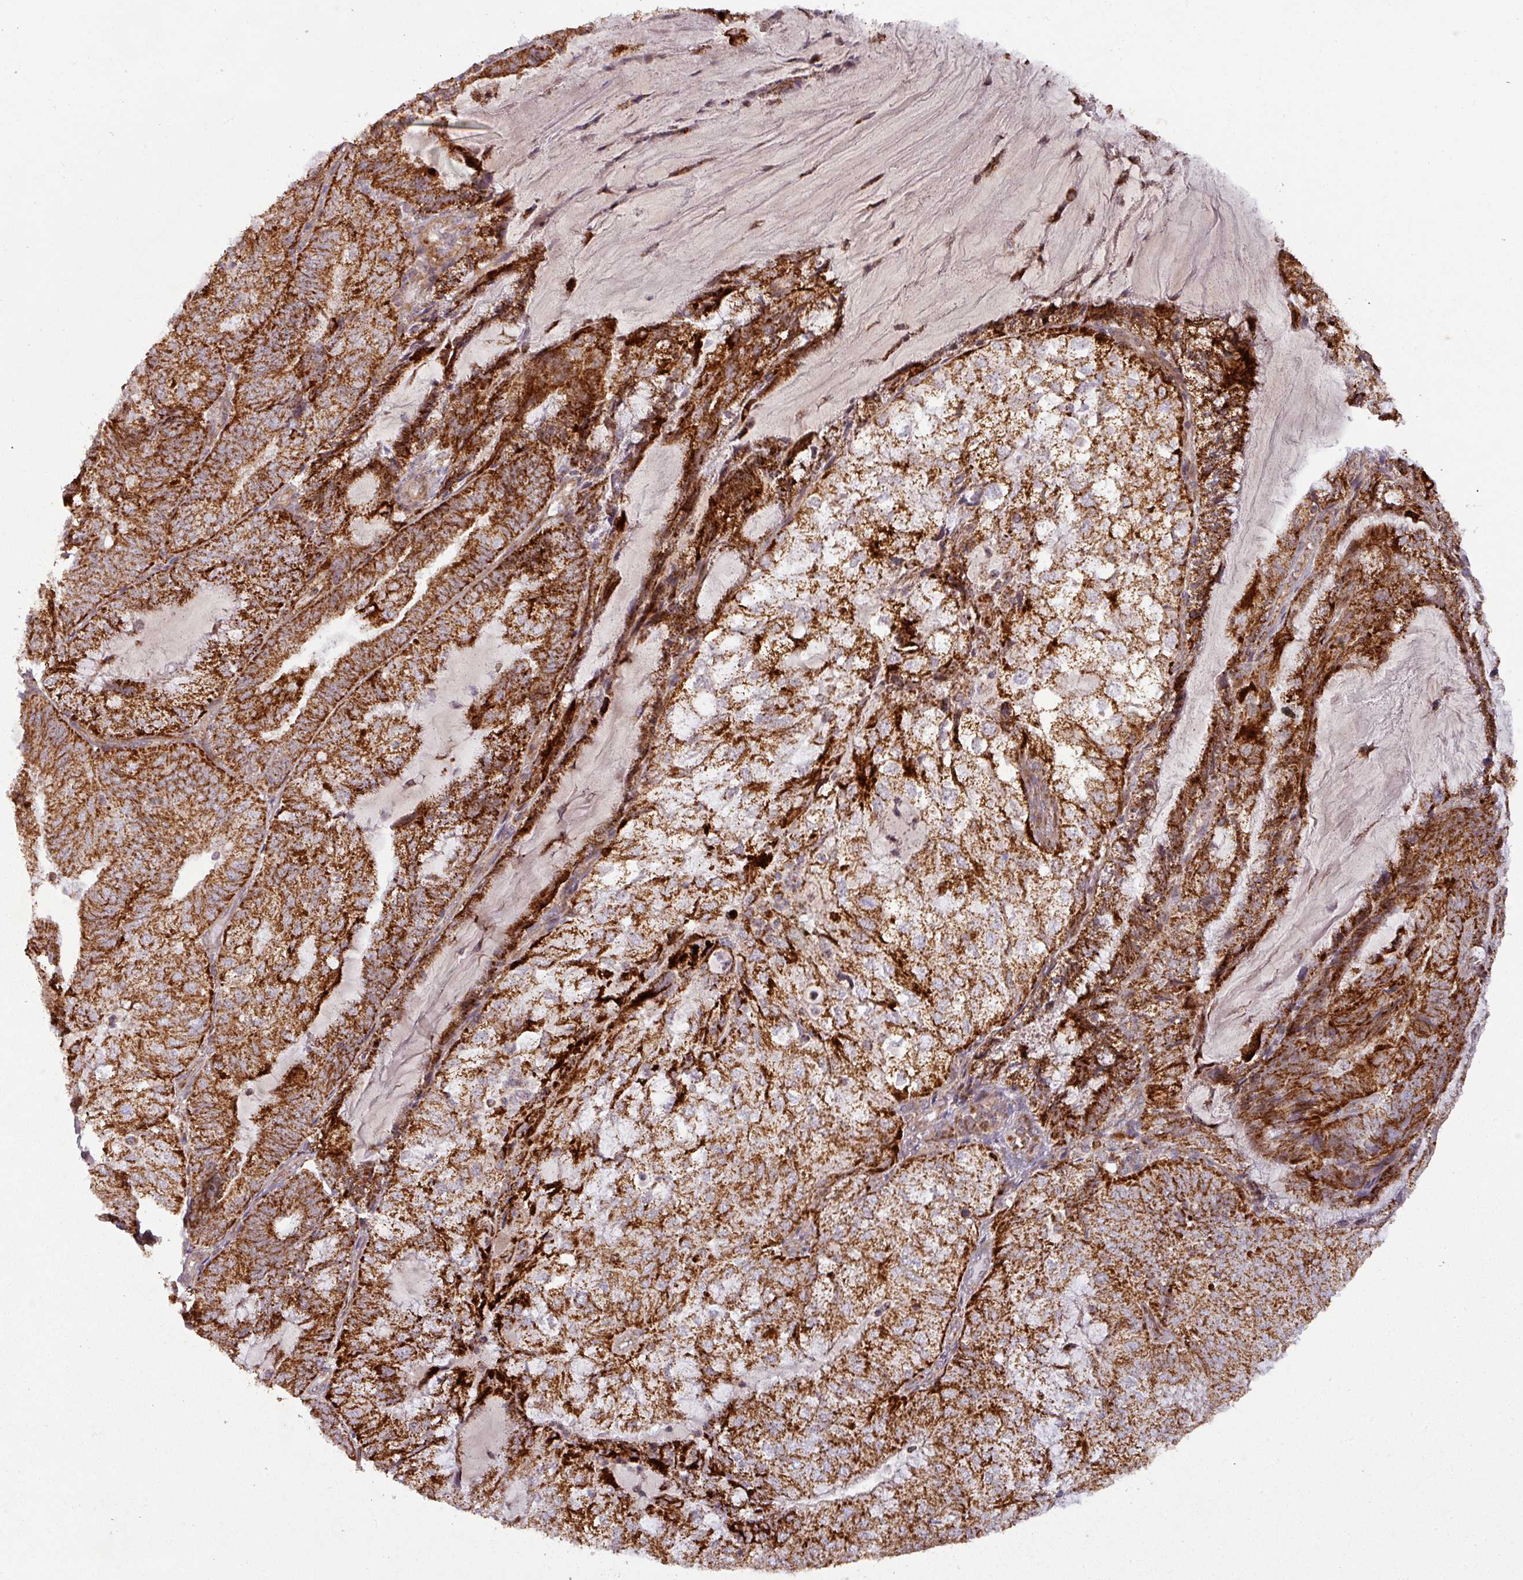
{"staining": {"intensity": "strong", "quantity": ">75%", "location": "cytoplasmic/membranous"}, "tissue": "endometrial cancer", "cell_type": "Tumor cells", "image_type": "cancer", "snomed": [{"axis": "morphology", "description": "Adenocarcinoma, NOS"}, {"axis": "topography", "description": "Endometrium"}], "caption": "The histopathology image demonstrates a brown stain indicating the presence of a protein in the cytoplasmic/membranous of tumor cells in adenocarcinoma (endometrial).", "gene": "GPD2", "patient": {"sex": "female", "age": 81}}